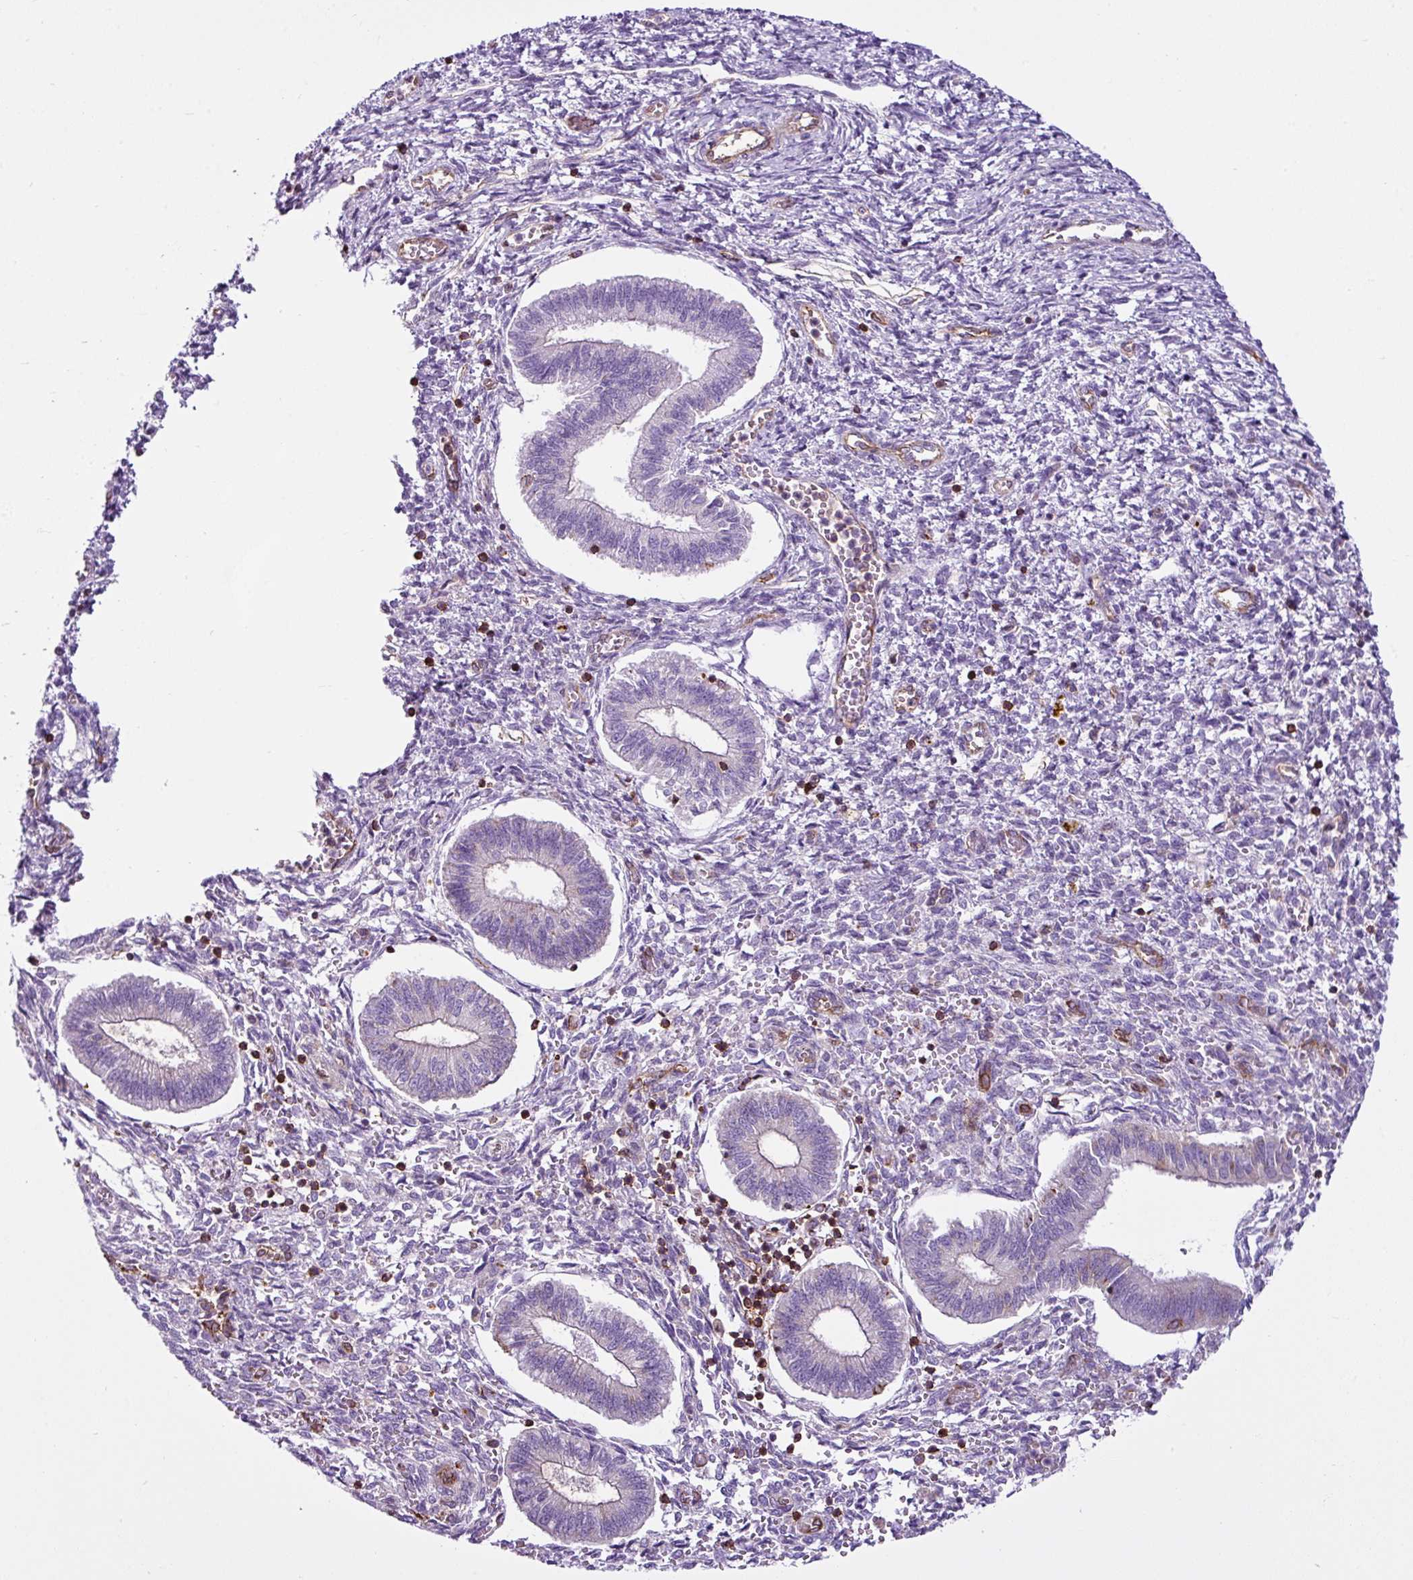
{"staining": {"intensity": "negative", "quantity": "none", "location": "none"}, "tissue": "endometrium", "cell_type": "Cells in endometrial stroma", "image_type": "normal", "snomed": [{"axis": "morphology", "description": "Normal tissue, NOS"}, {"axis": "topography", "description": "Endometrium"}], "caption": "Immunohistochemistry (IHC) micrograph of benign endometrium stained for a protein (brown), which demonstrates no staining in cells in endometrial stroma. Brightfield microscopy of immunohistochemistry (IHC) stained with DAB (3,3'-diaminobenzidine) (brown) and hematoxylin (blue), captured at high magnification.", "gene": "EME2", "patient": {"sex": "female", "age": 25}}